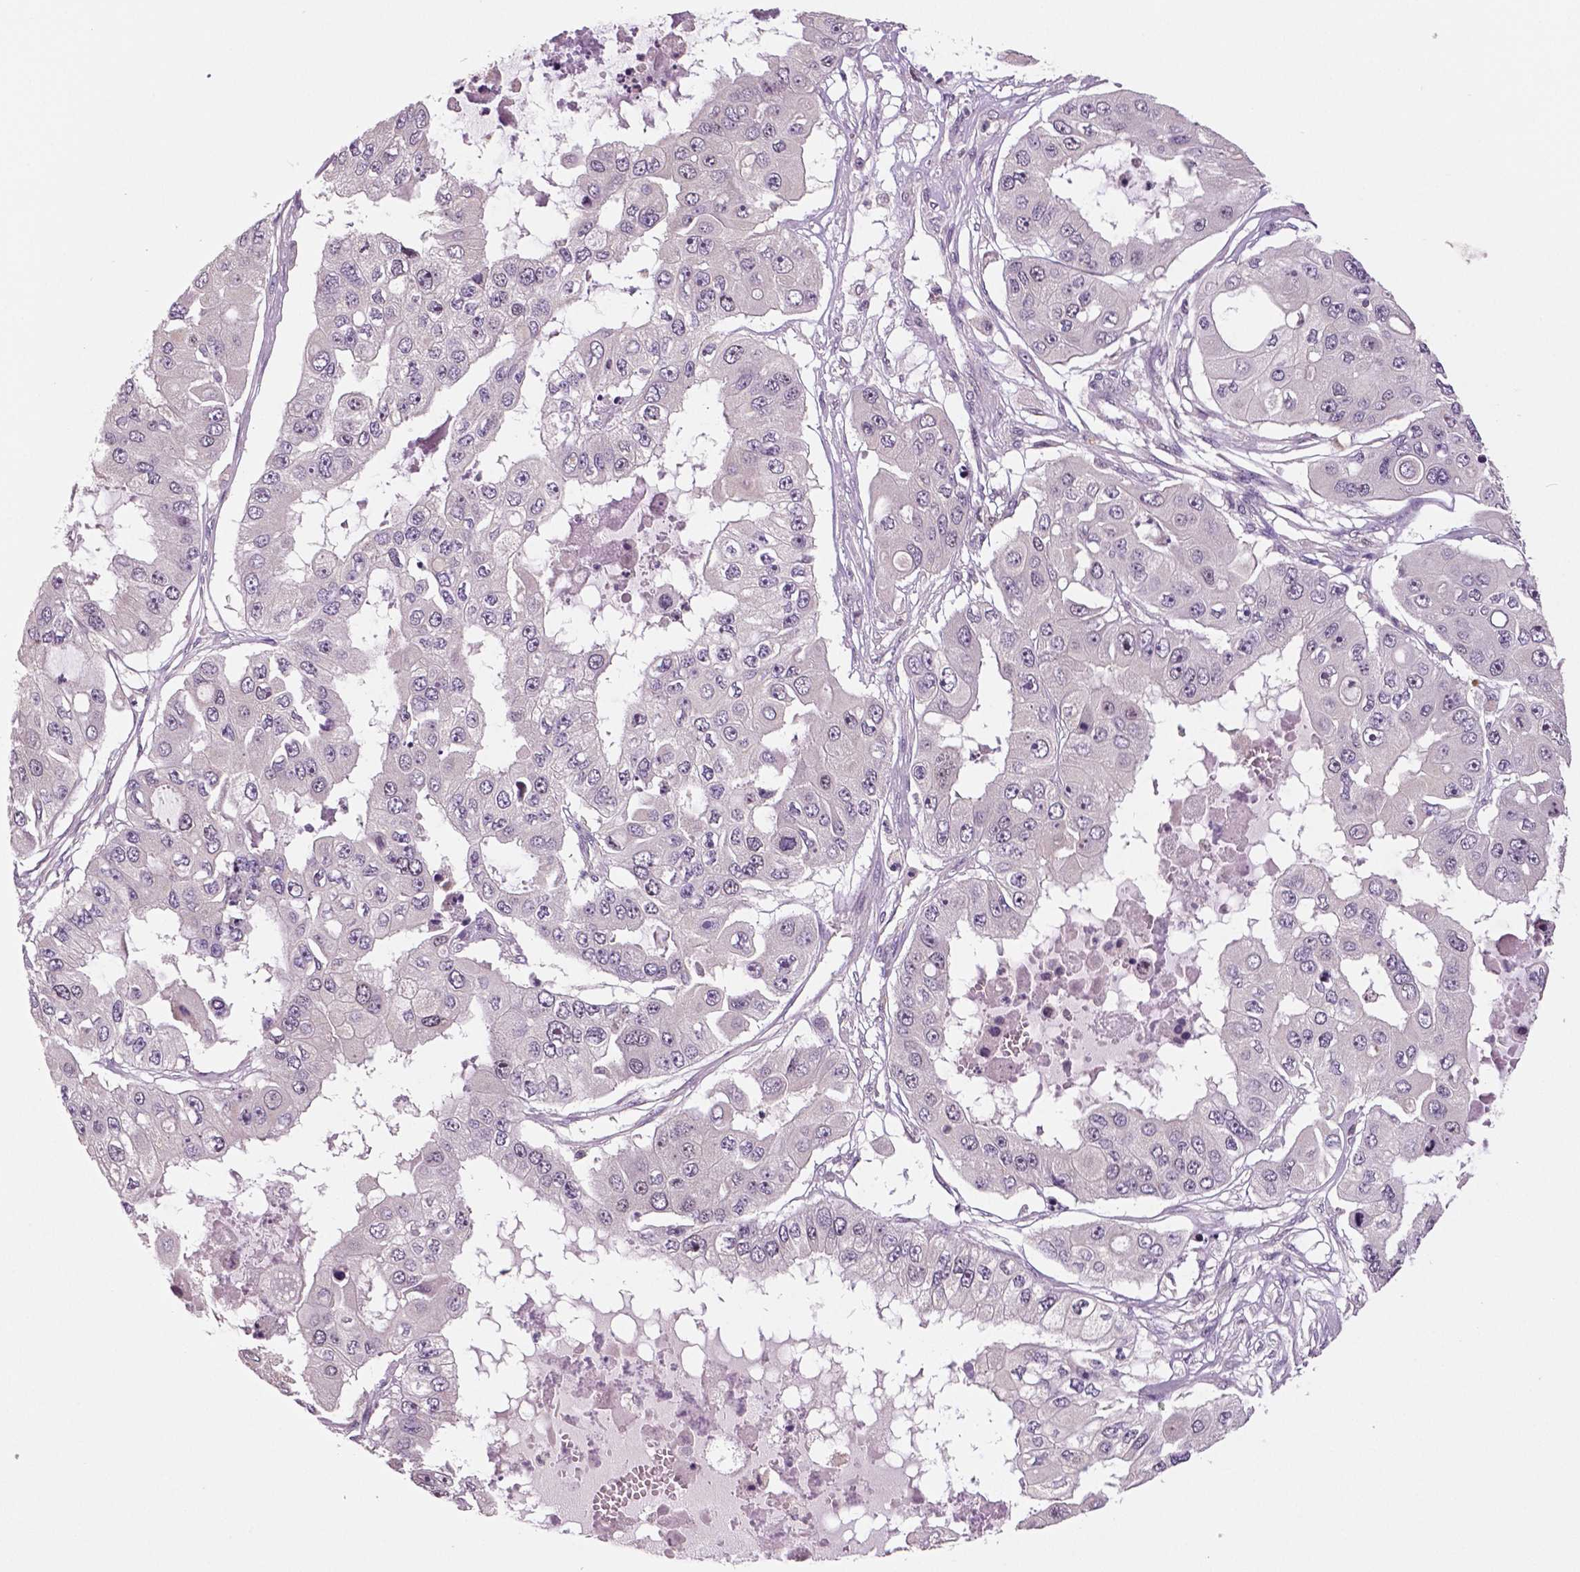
{"staining": {"intensity": "negative", "quantity": "none", "location": "none"}, "tissue": "ovarian cancer", "cell_type": "Tumor cells", "image_type": "cancer", "snomed": [{"axis": "morphology", "description": "Cystadenocarcinoma, serous, NOS"}, {"axis": "topography", "description": "Ovary"}], "caption": "DAB immunohistochemical staining of human ovarian serous cystadenocarcinoma exhibits no significant positivity in tumor cells.", "gene": "MKI67", "patient": {"sex": "female", "age": 56}}